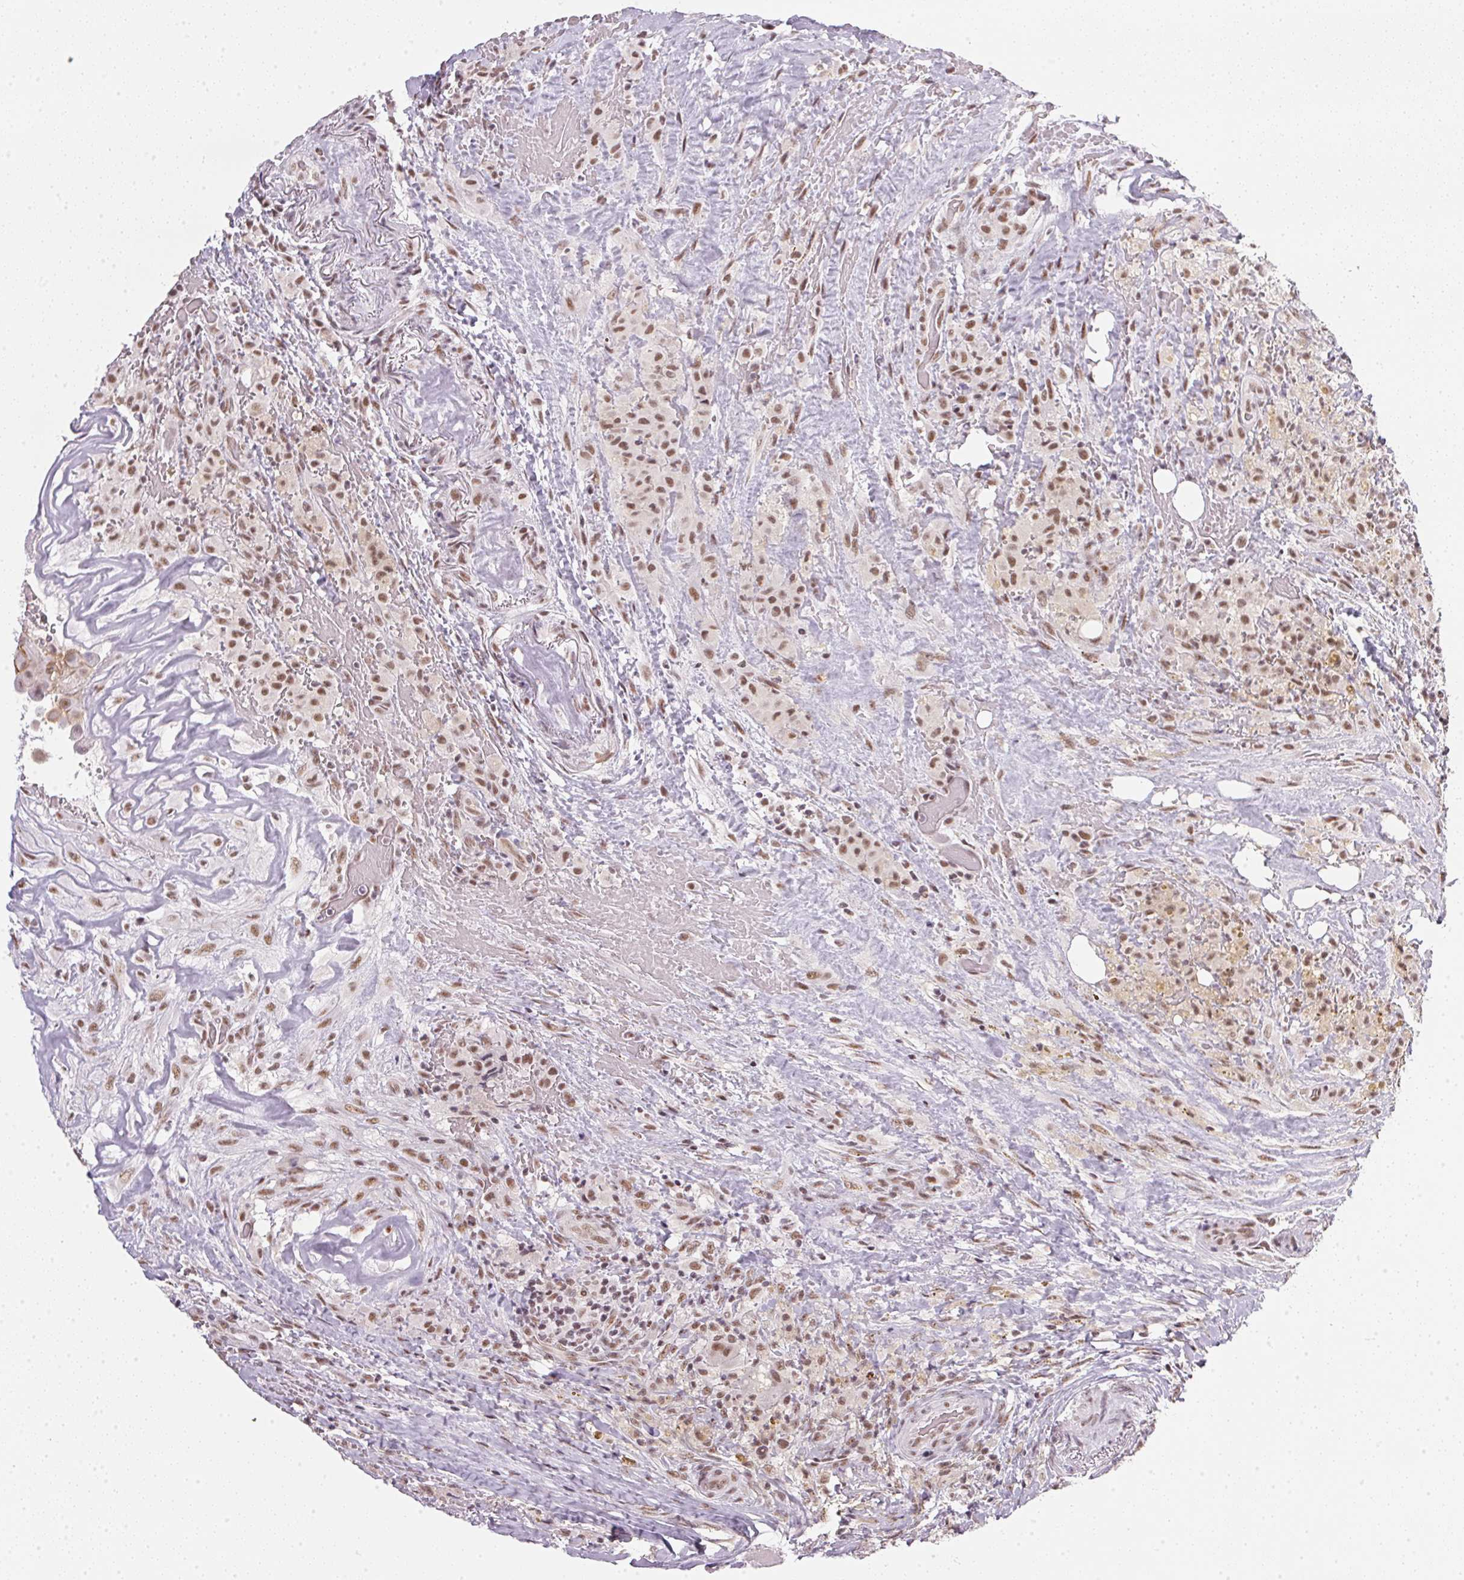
{"staining": {"intensity": "moderate", "quantity": ">75%", "location": "cytoplasmic/membranous,nuclear"}, "tissue": "thyroid cancer", "cell_type": "Tumor cells", "image_type": "cancer", "snomed": [{"axis": "morphology", "description": "Papillary adenocarcinoma, NOS"}, {"axis": "morphology", "description": "Papillary adenoma metastatic"}, {"axis": "topography", "description": "Thyroid gland"}], "caption": "An IHC histopathology image of neoplastic tissue is shown. Protein staining in brown labels moderate cytoplasmic/membranous and nuclear positivity in thyroid papillary adenocarcinoma within tumor cells.", "gene": "SRSF7", "patient": {"sex": "male", "age": 87}}